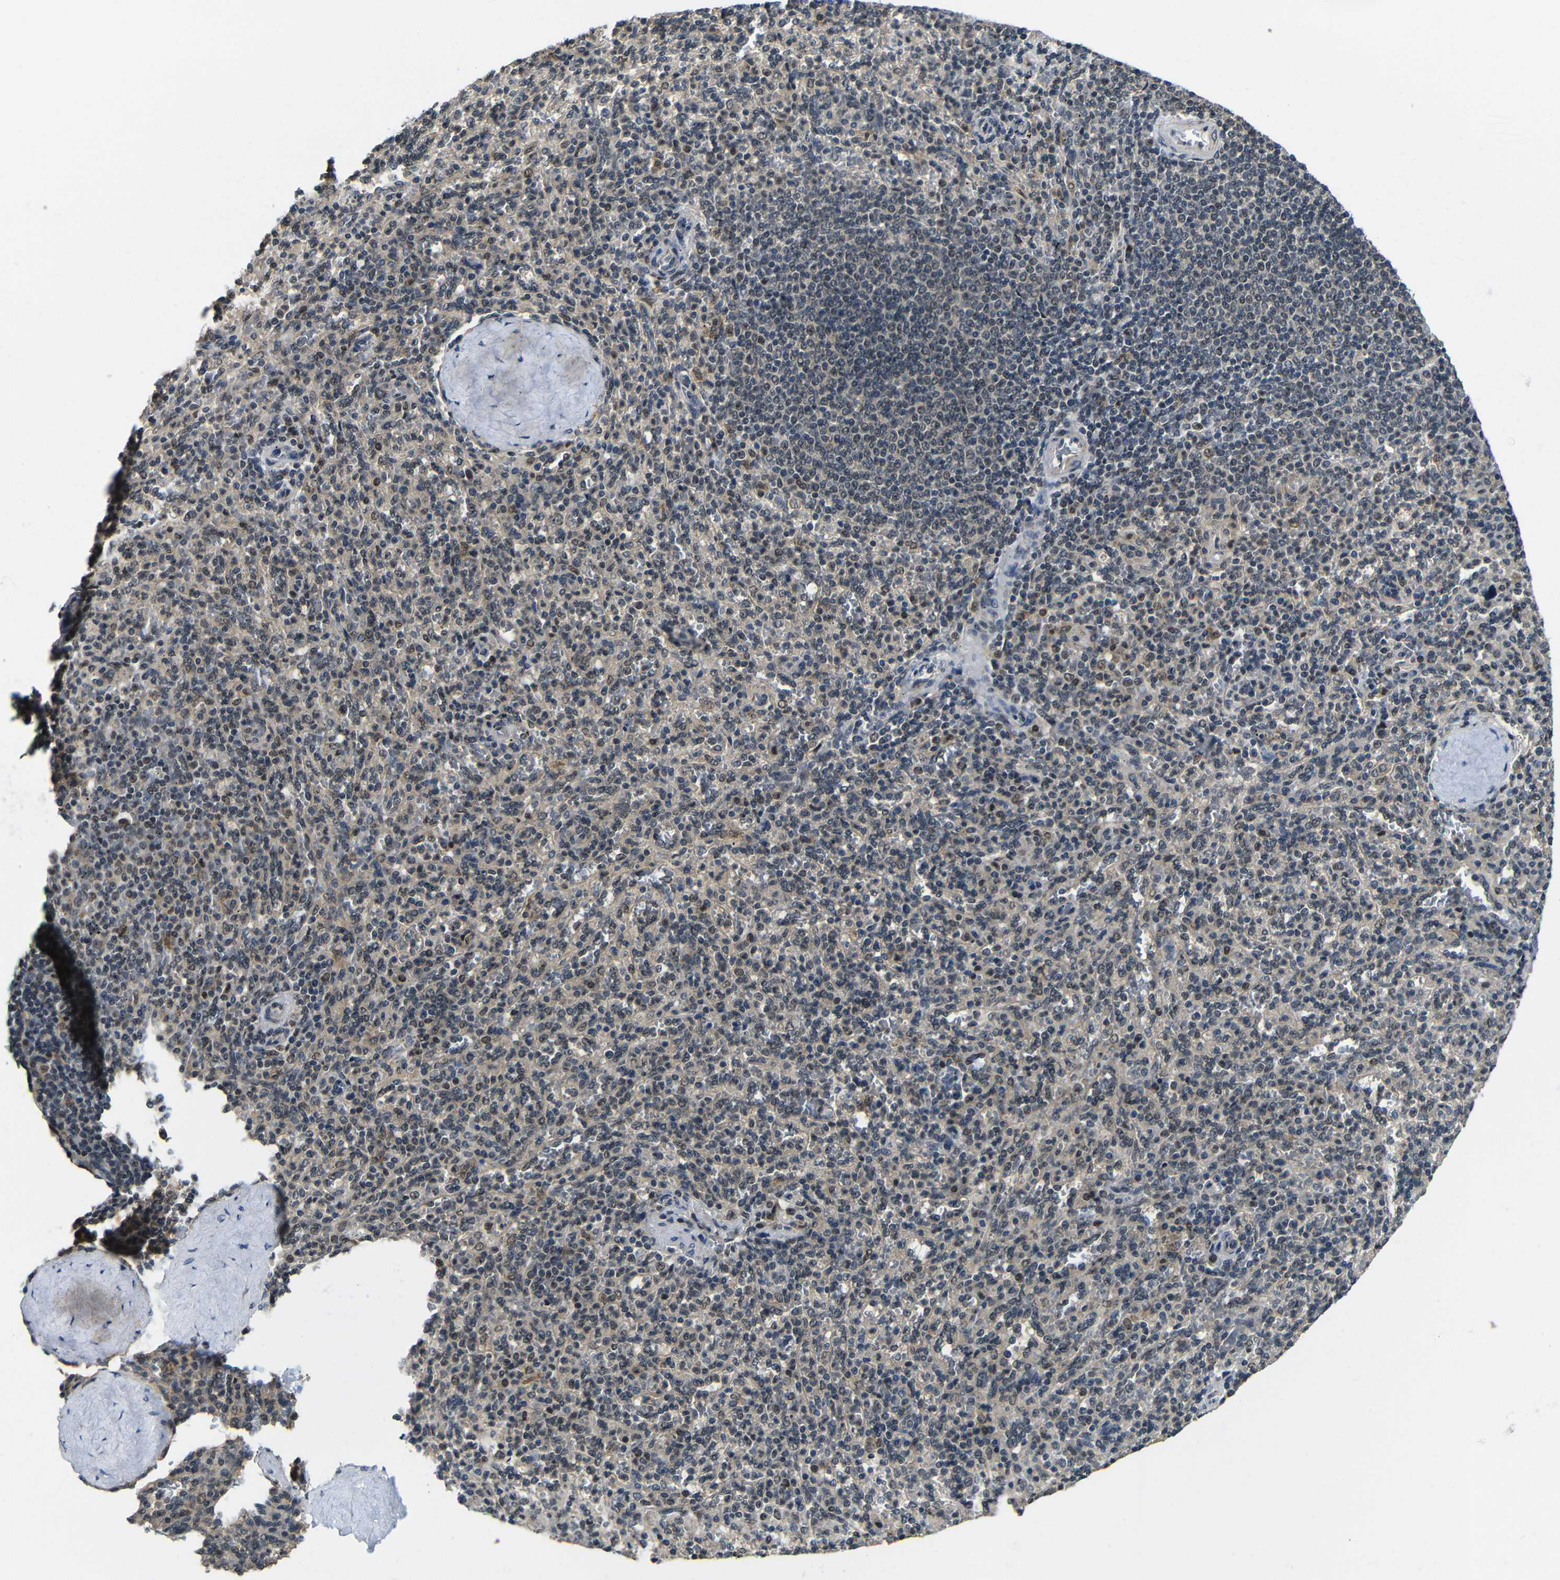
{"staining": {"intensity": "negative", "quantity": "none", "location": "none"}, "tissue": "spleen", "cell_type": "Cells in red pulp", "image_type": "normal", "snomed": [{"axis": "morphology", "description": "Normal tissue, NOS"}, {"axis": "topography", "description": "Spleen"}], "caption": "A histopathology image of spleen stained for a protein reveals no brown staining in cells in red pulp. (DAB immunohistochemistry, high magnification).", "gene": "FAM172A", "patient": {"sex": "male", "age": 36}}